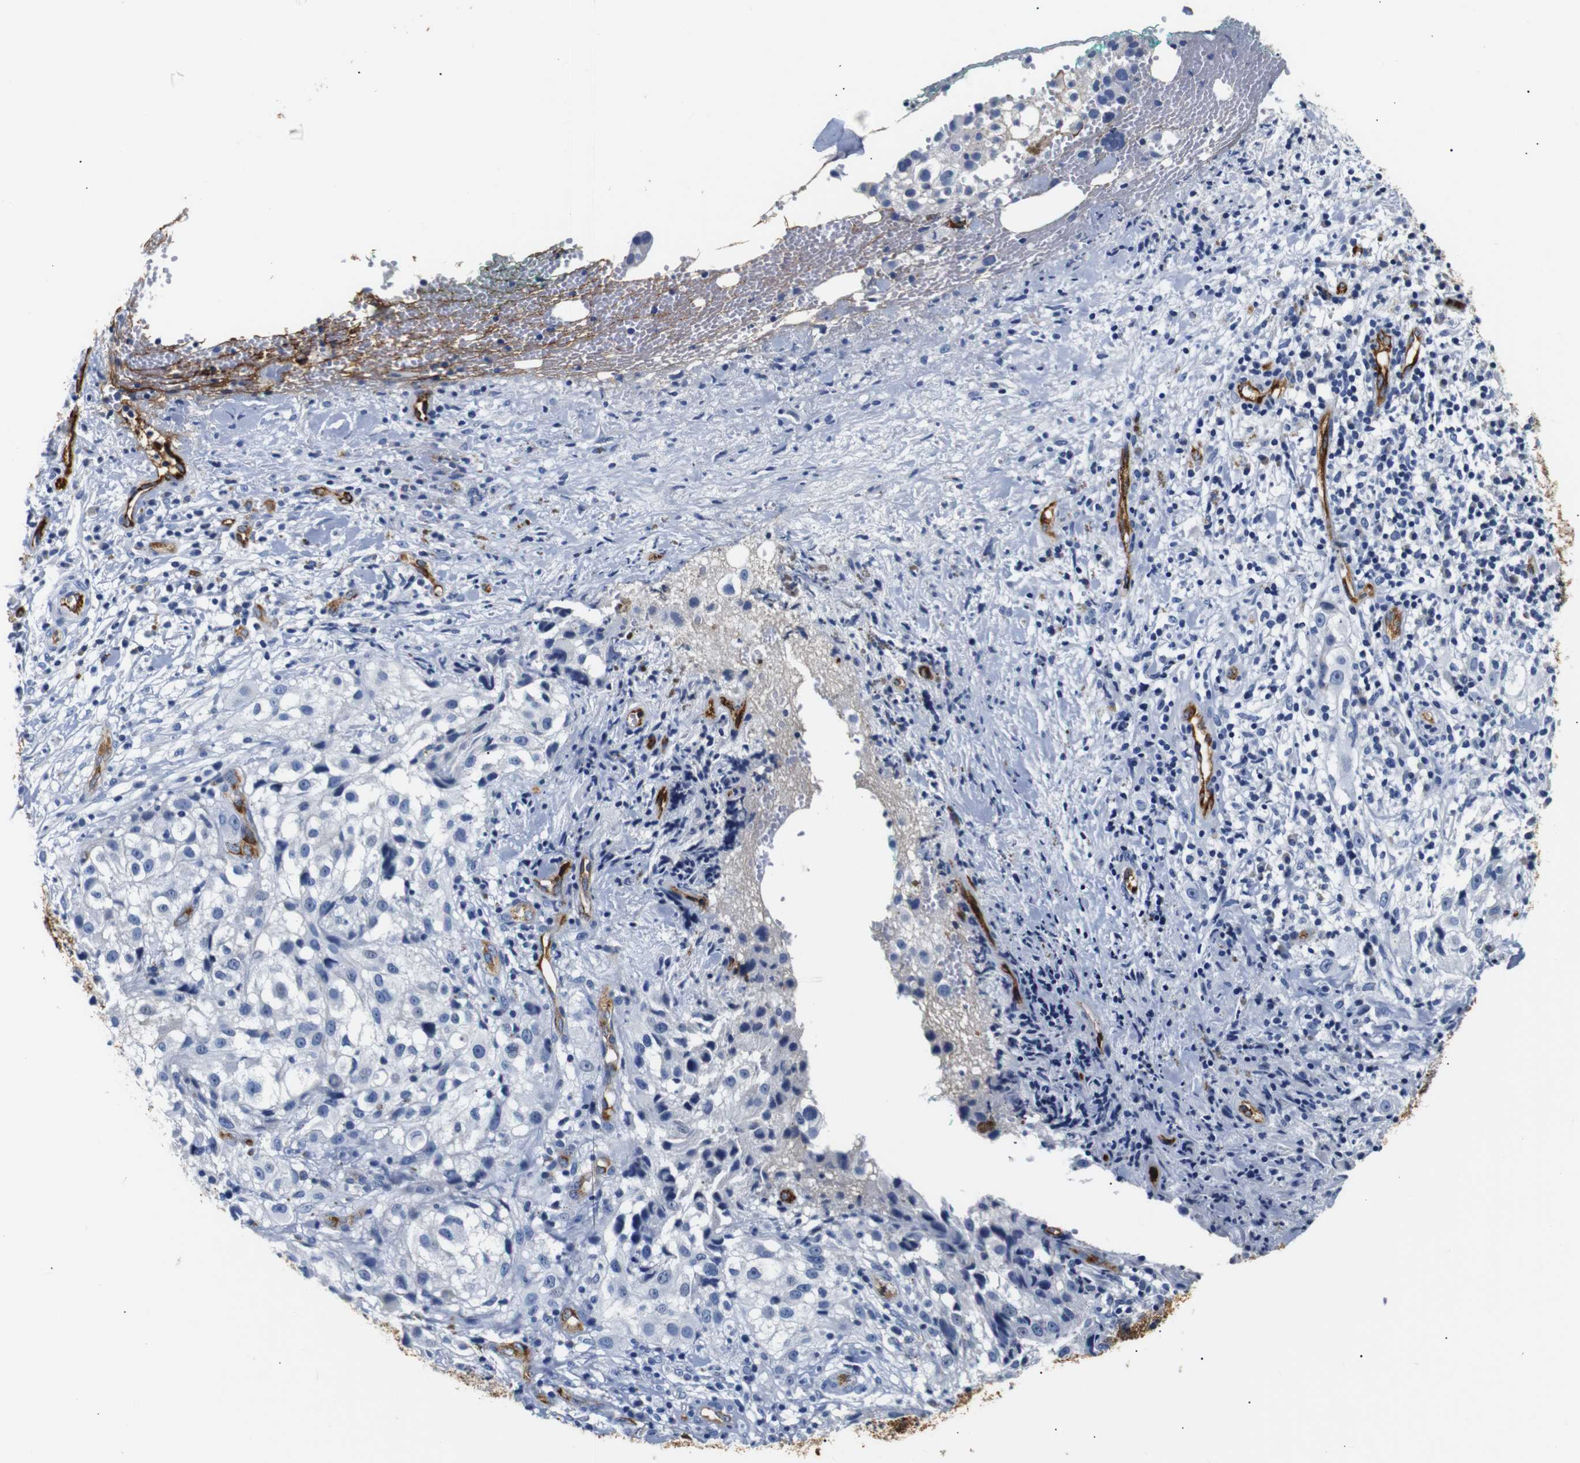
{"staining": {"intensity": "negative", "quantity": "none", "location": "none"}, "tissue": "melanoma", "cell_type": "Tumor cells", "image_type": "cancer", "snomed": [{"axis": "morphology", "description": "Necrosis, NOS"}, {"axis": "morphology", "description": "Malignant melanoma, NOS"}, {"axis": "topography", "description": "Skin"}], "caption": "Malignant melanoma was stained to show a protein in brown. There is no significant positivity in tumor cells.", "gene": "MUC4", "patient": {"sex": "female", "age": 87}}